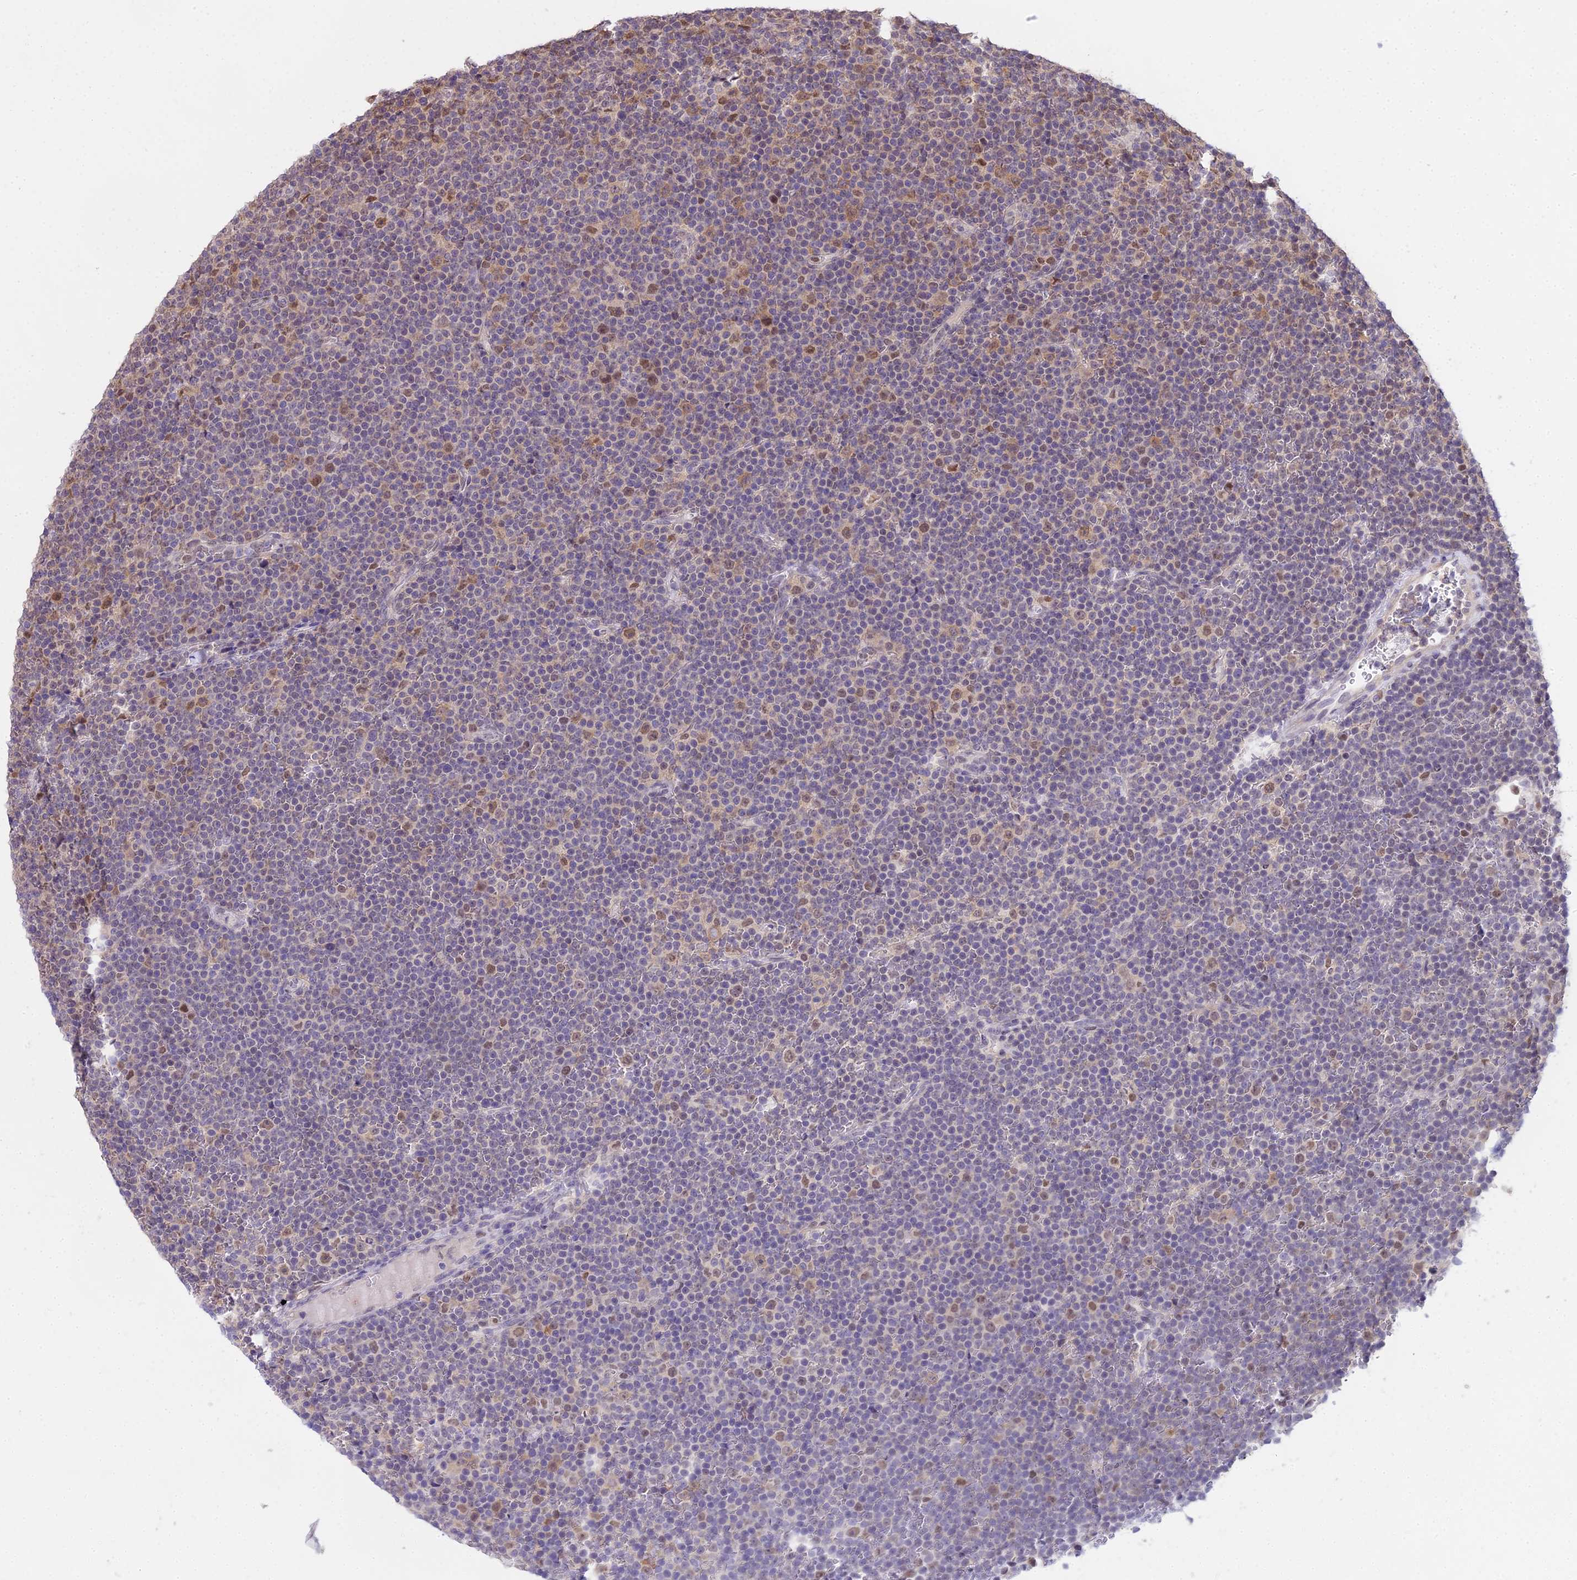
{"staining": {"intensity": "weak", "quantity": "25%-75%", "location": "cytoplasmic/membranous"}, "tissue": "lymphoma", "cell_type": "Tumor cells", "image_type": "cancer", "snomed": [{"axis": "morphology", "description": "Malignant lymphoma, non-Hodgkin's type, Low grade"}, {"axis": "topography", "description": "Lymph node"}], "caption": "This micrograph reveals IHC staining of human lymphoma, with low weak cytoplasmic/membranous staining in approximately 25%-75% of tumor cells.", "gene": "MAT2A", "patient": {"sex": "female", "age": 67}}